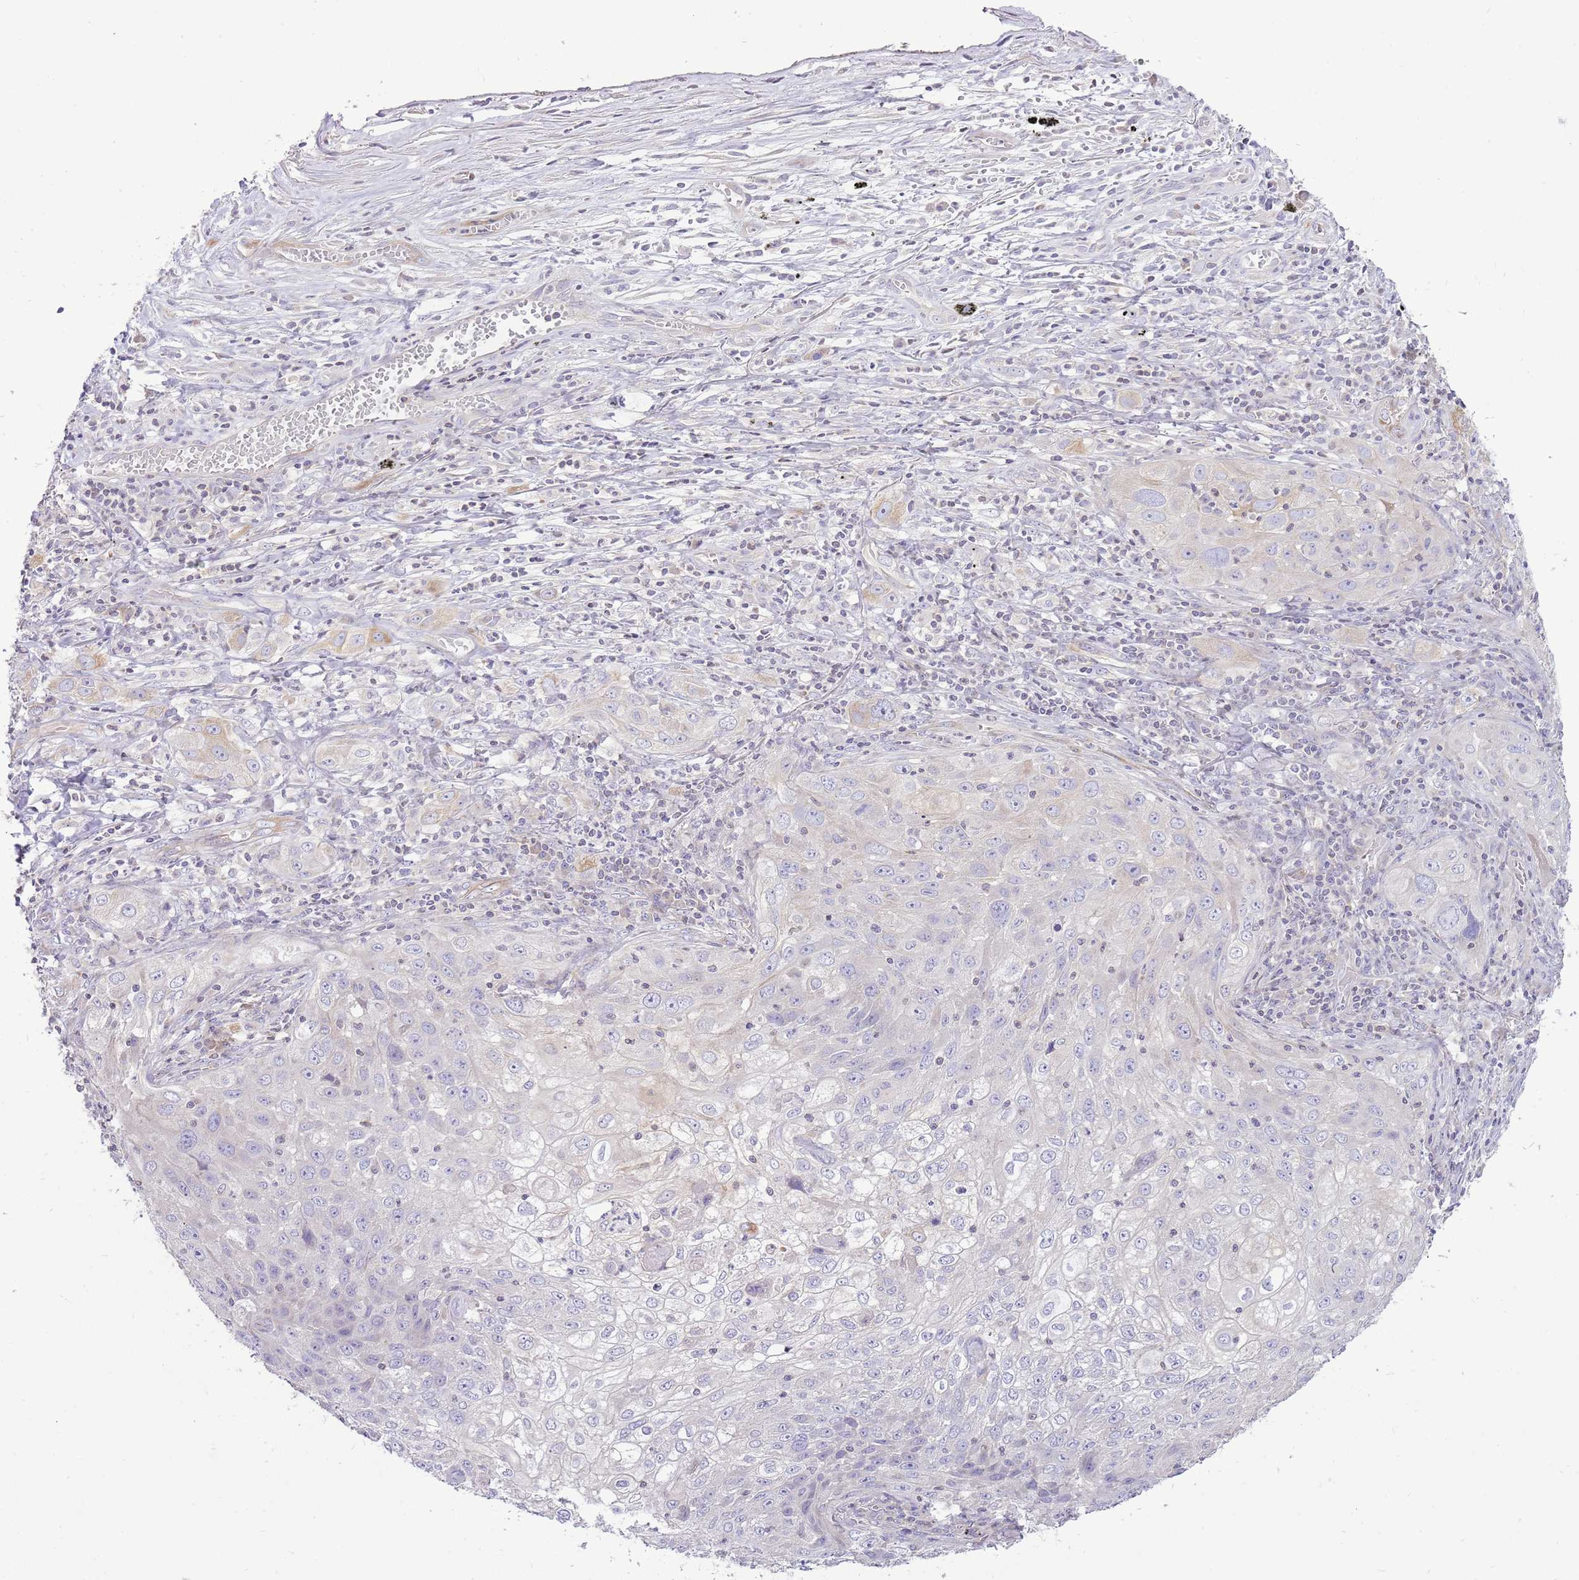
{"staining": {"intensity": "negative", "quantity": "none", "location": "none"}, "tissue": "lung cancer", "cell_type": "Tumor cells", "image_type": "cancer", "snomed": [{"axis": "morphology", "description": "Squamous cell carcinoma, NOS"}, {"axis": "topography", "description": "Lung"}], "caption": "An image of human lung squamous cell carcinoma is negative for staining in tumor cells. (Brightfield microscopy of DAB (3,3'-diaminobenzidine) immunohistochemistry at high magnification).", "gene": "GLCE", "patient": {"sex": "female", "age": 69}}